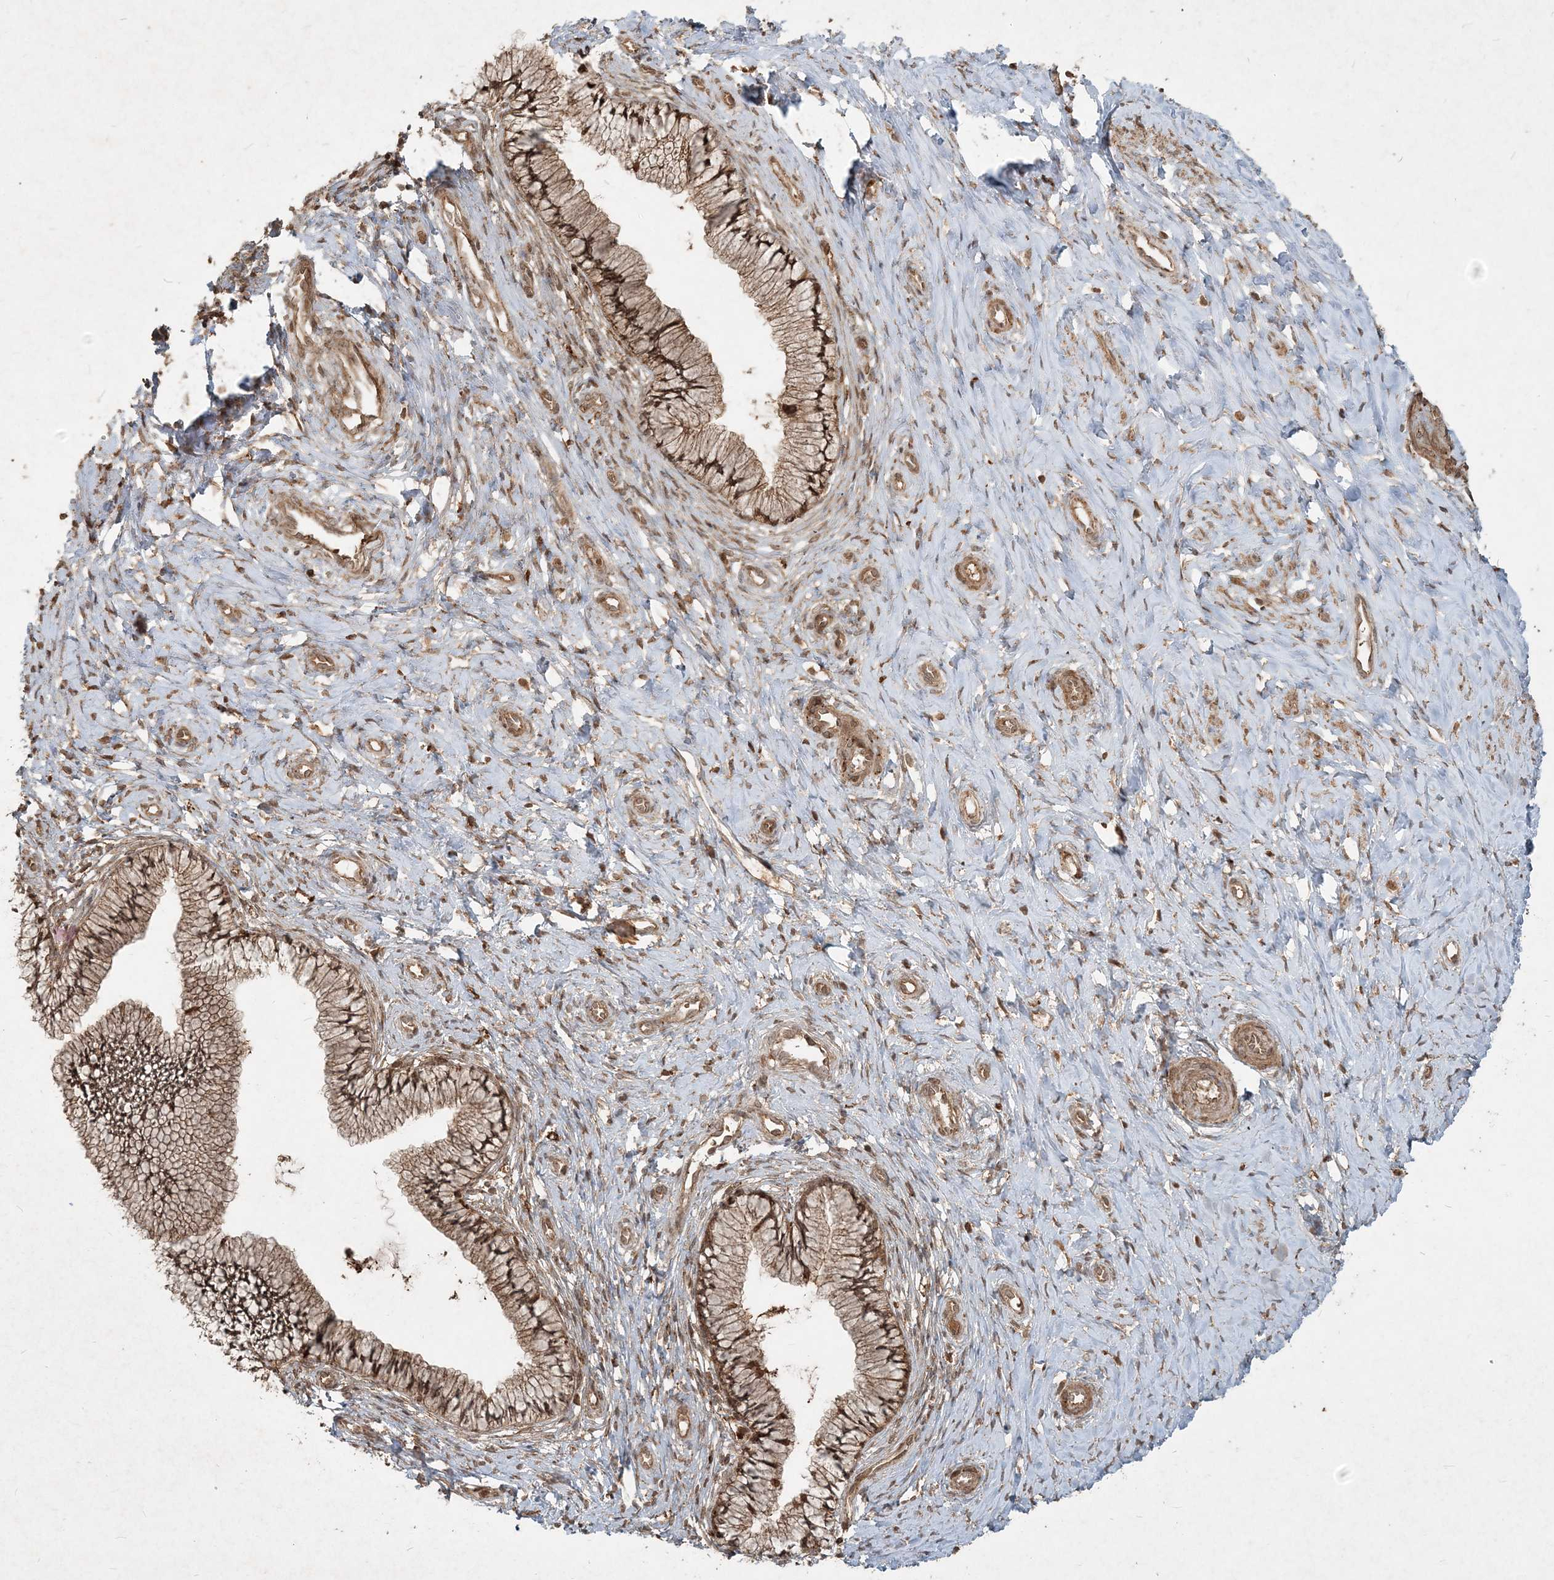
{"staining": {"intensity": "moderate", "quantity": ">75%", "location": "cytoplasmic/membranous,nuclear"}, "tissue": "cervix", "cell_type": "Glandular cells", "image_type": "normal", "snomed": [{"axis": "morphology", "description": "Normal tissue, NOS"}, {"axis": "topography", "description": "Cervix"}], "caption": "DAB immunohistochemical staining of unremarkable human cervix shows moderate cytoplasmic/membranous,nuclear protein positivity in about >75% of glandular cells.", "gene": "NARS1", "patient": {"sex": "female", "age": 36}}